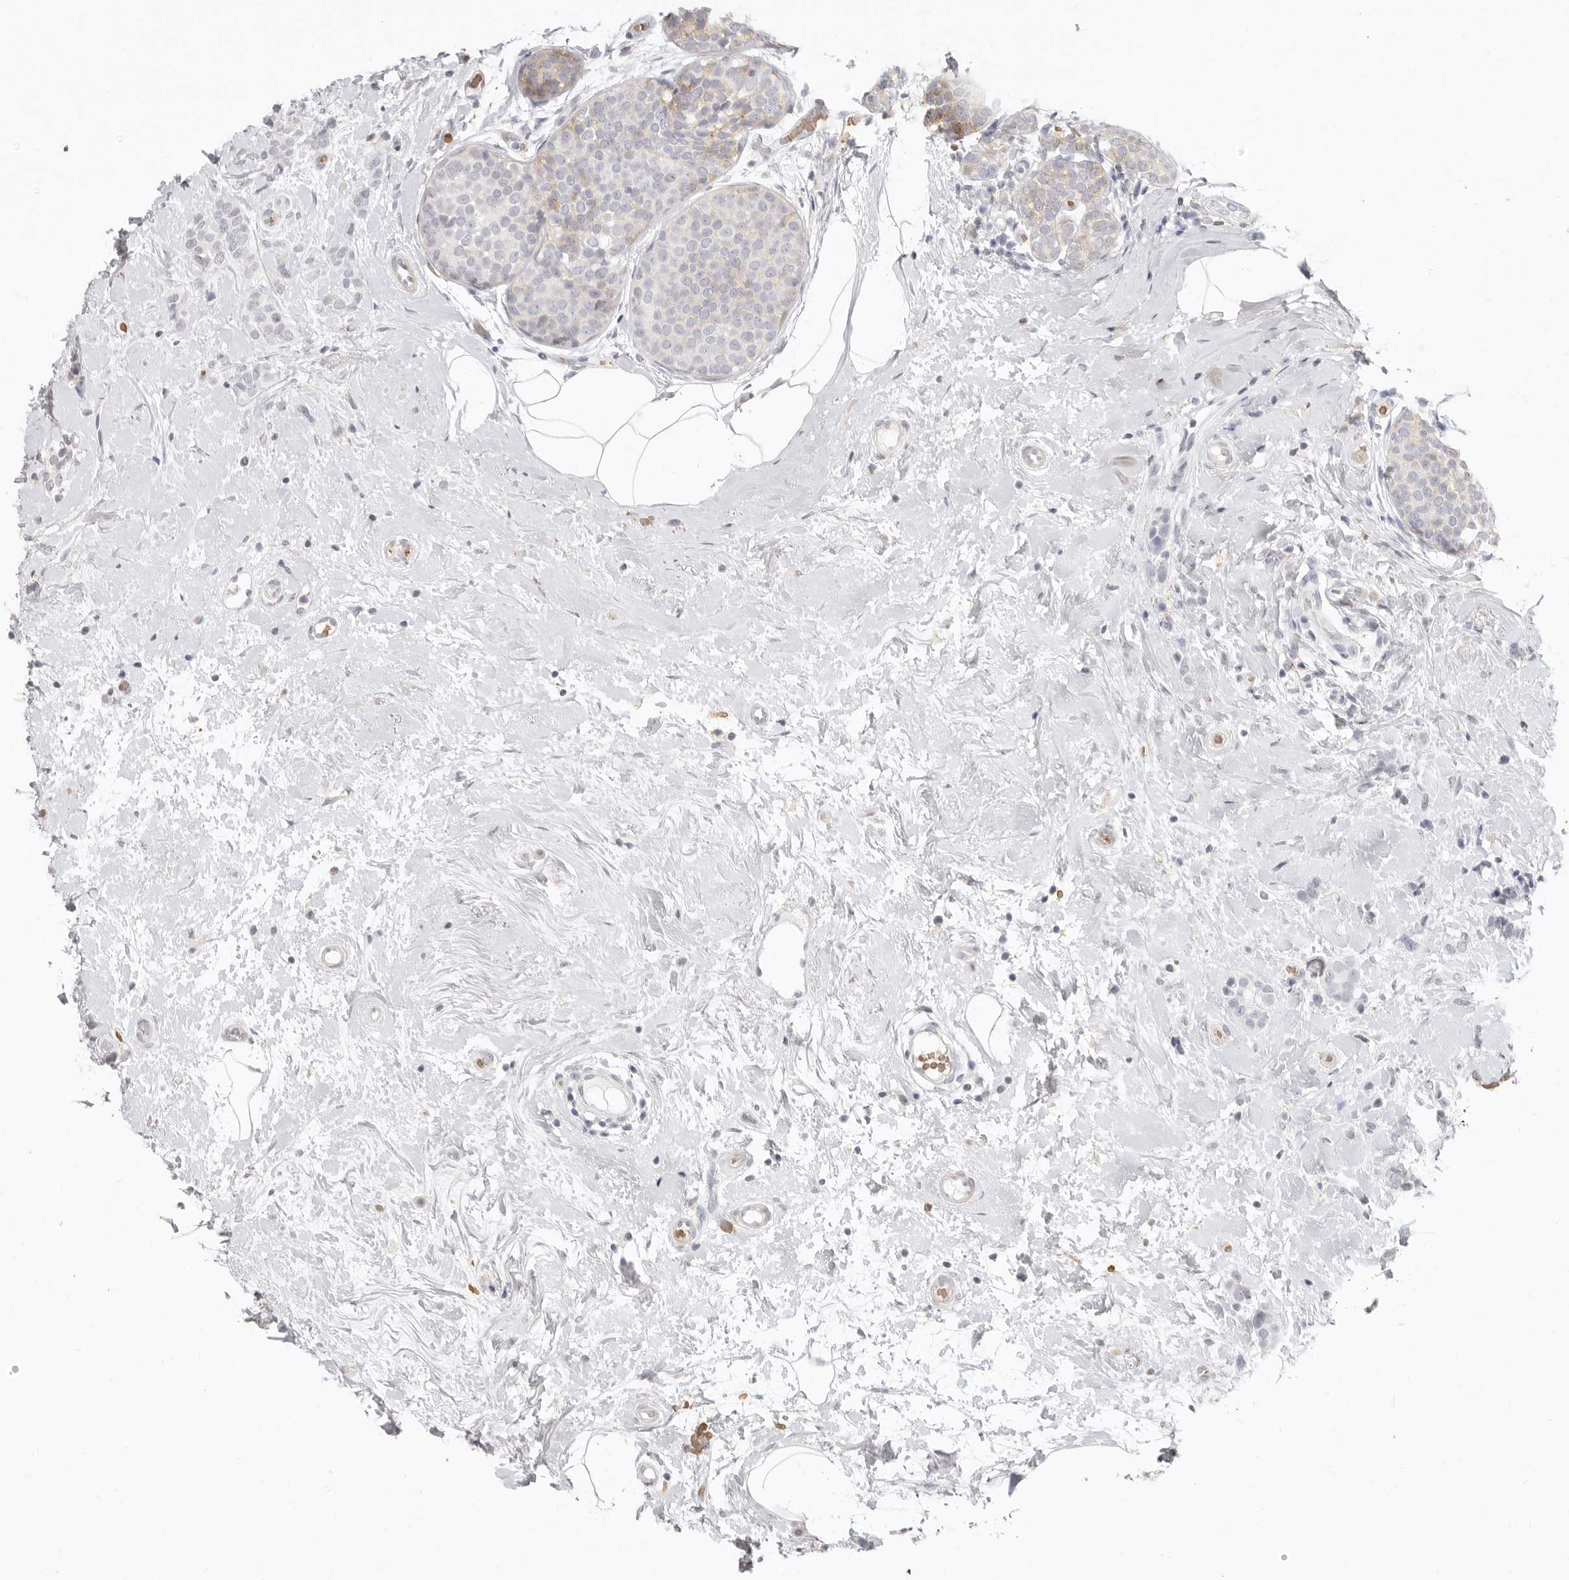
{"staining": {"intensity": "negative", "quantity": "none", "location": "none"}, "tissue": "breast cancer", "cell_type": "Tumor cells", "image_type": "cancer", "snomed": [{"axis": "morphology", "description": "Lobular carcinoma, in situ"}, {"axis": "morphology", "description": "Lobular carcinoma"}, {"axis": "topography", "description": "Breast"}], "caption": "Breast cancer (lobular carcinoma in situ) was stained to show a protein in brown. There is no significant positivity in tumor cells.", "gene": "NIBAN1", "patient": {"sex": "female", "age": 41}}